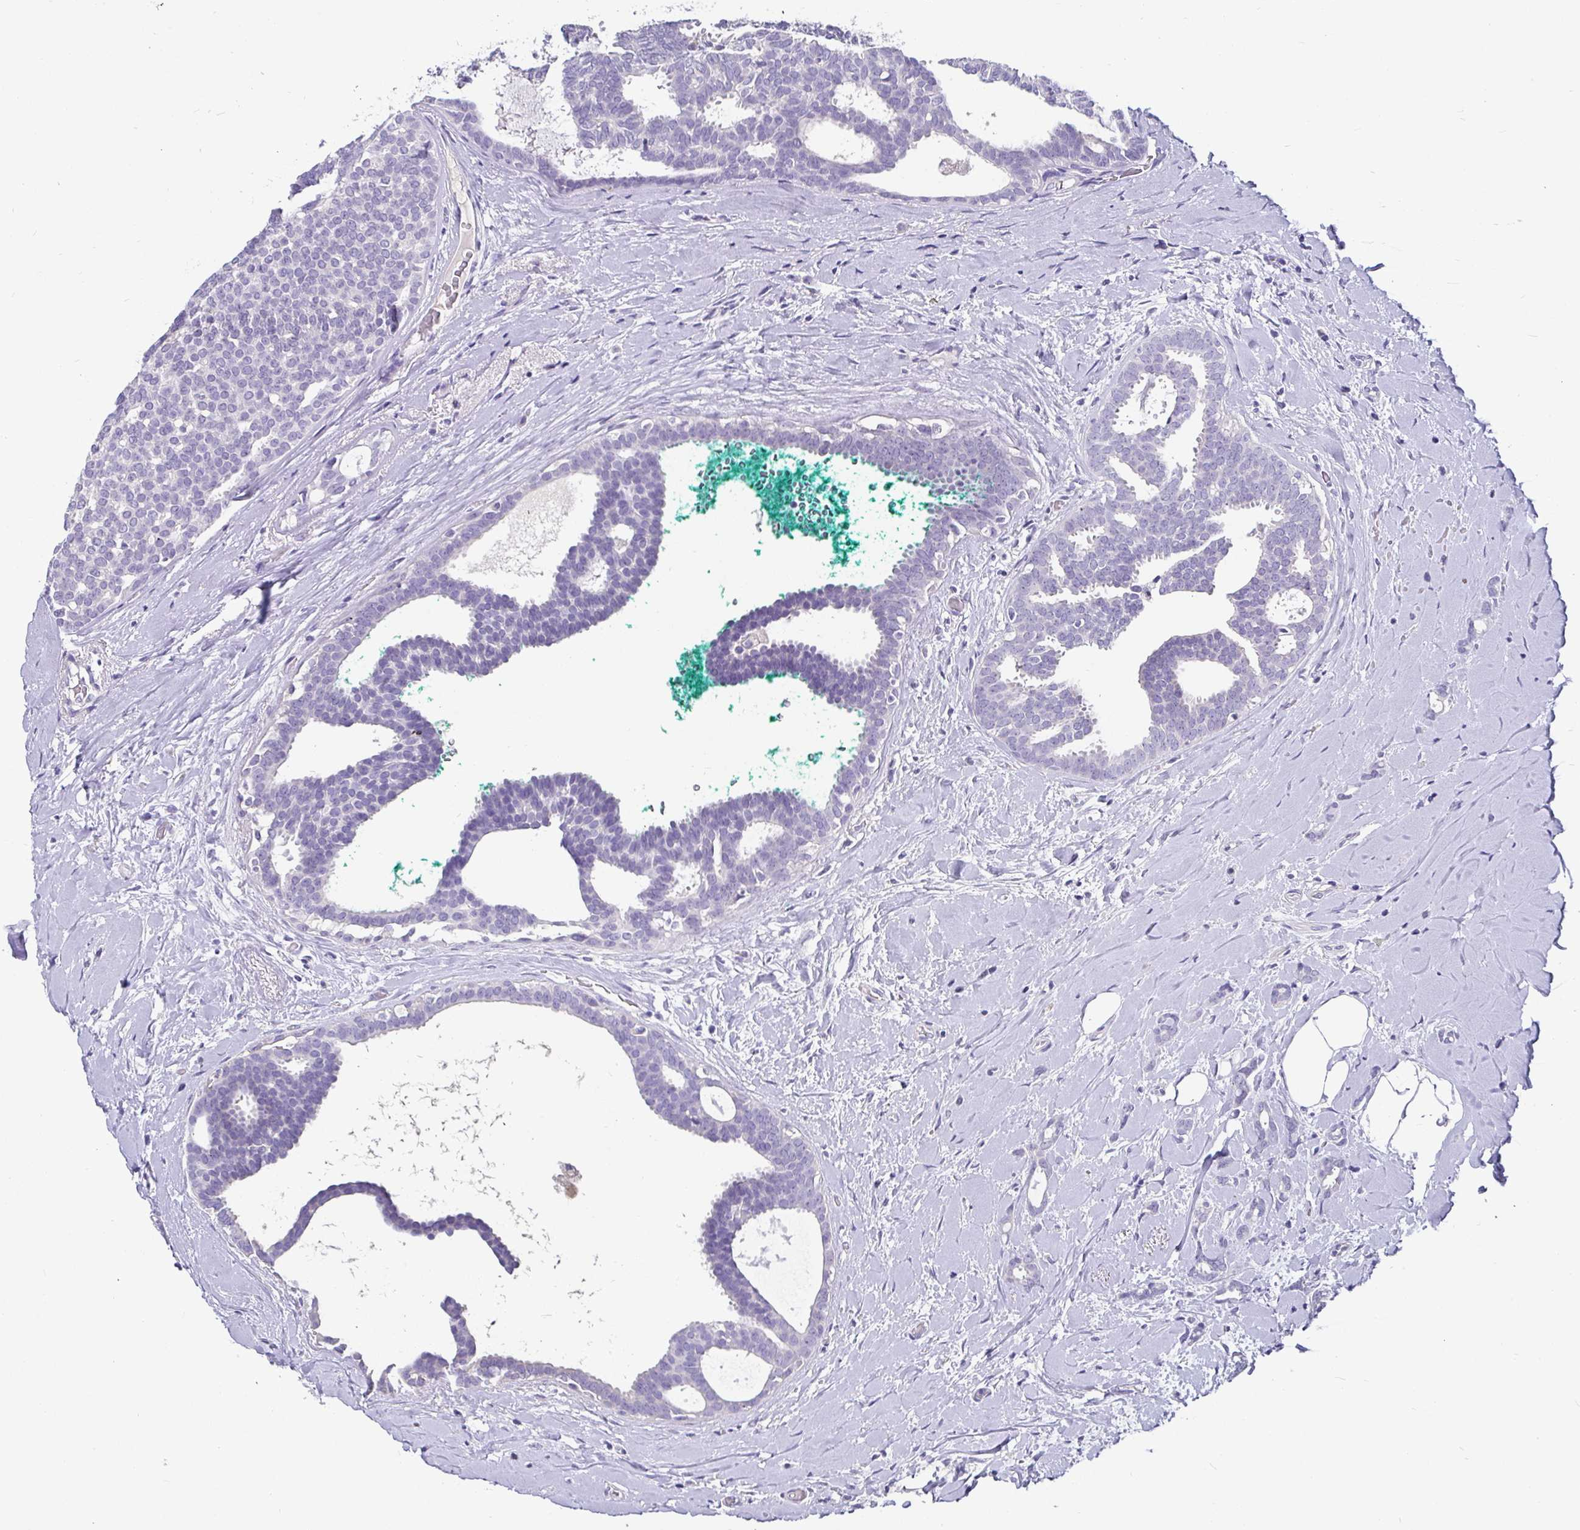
{"staining": {"intensity": "negative", "quantity": "none", "location": "none"}, "tissue": "breast cancer", "cell_type": "Tumor cells", "image_type": "cancer", "snomed": [{"axis": "morphology", "description": "Intraductal carcinoma, in situ"}, {"axis": "morphology", "description": "Duct carcinoma"}, {"axis": "morphology", "description": "Lobular carcinoma, in situ"}, {"axis": "topography", "description": "Breast"}], "caption": "A high-resolution photomicrograph shows IHC staining of breast cancer (lobular carcinoma in situ), which reveals no significant positivity in tumor cells.", "gene": "ADAMTS6", "patient": {"sex": "female", "age": 44}}